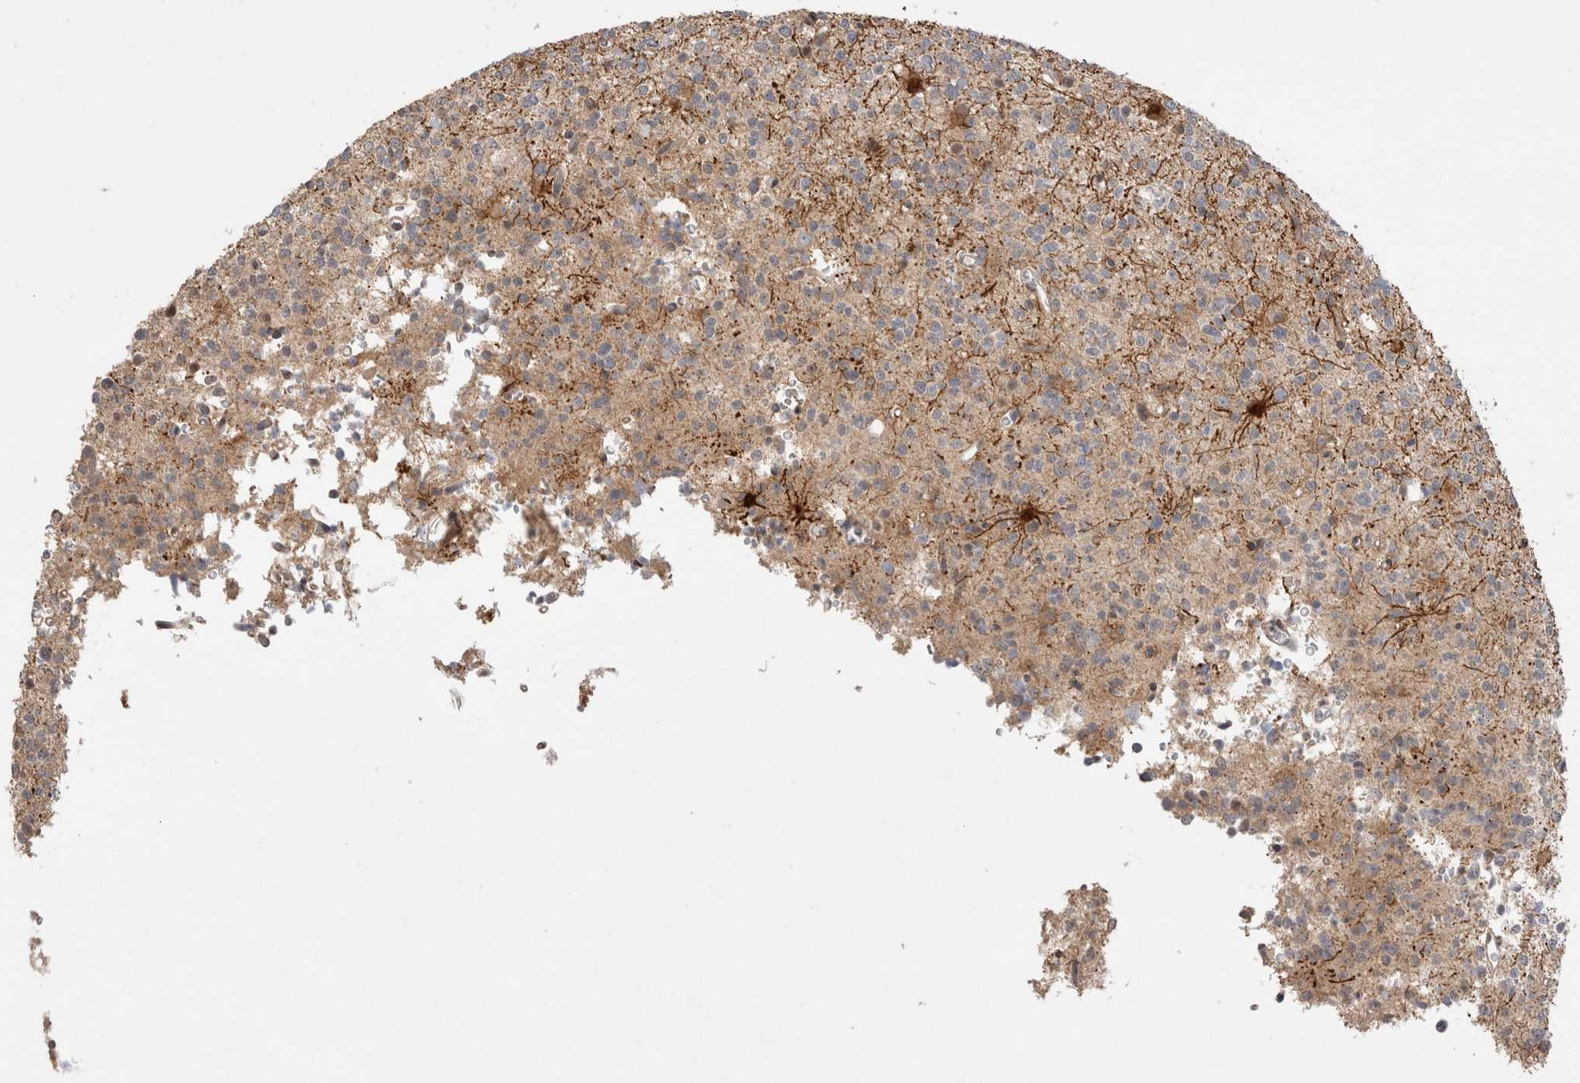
{"staining": {"intensity": "negative", "quantity": "none", "location": "none"}, "tissue": "glioma", "cell_type": "Tumor cells", "image_type": "cancer", "snomed": [{"axis": "morphology", "description": "Glioma, malignant, High grade"}, {"axis": "topography", "description": "Brain"}], "caption": "Immunohistochemistry (IHC) photomicrograph of glioma stained for a protein (brown), which displays no positivity in tumor cells.", "gene": "SLC29A1", "patient": {"sex": "female", "age": 62}}